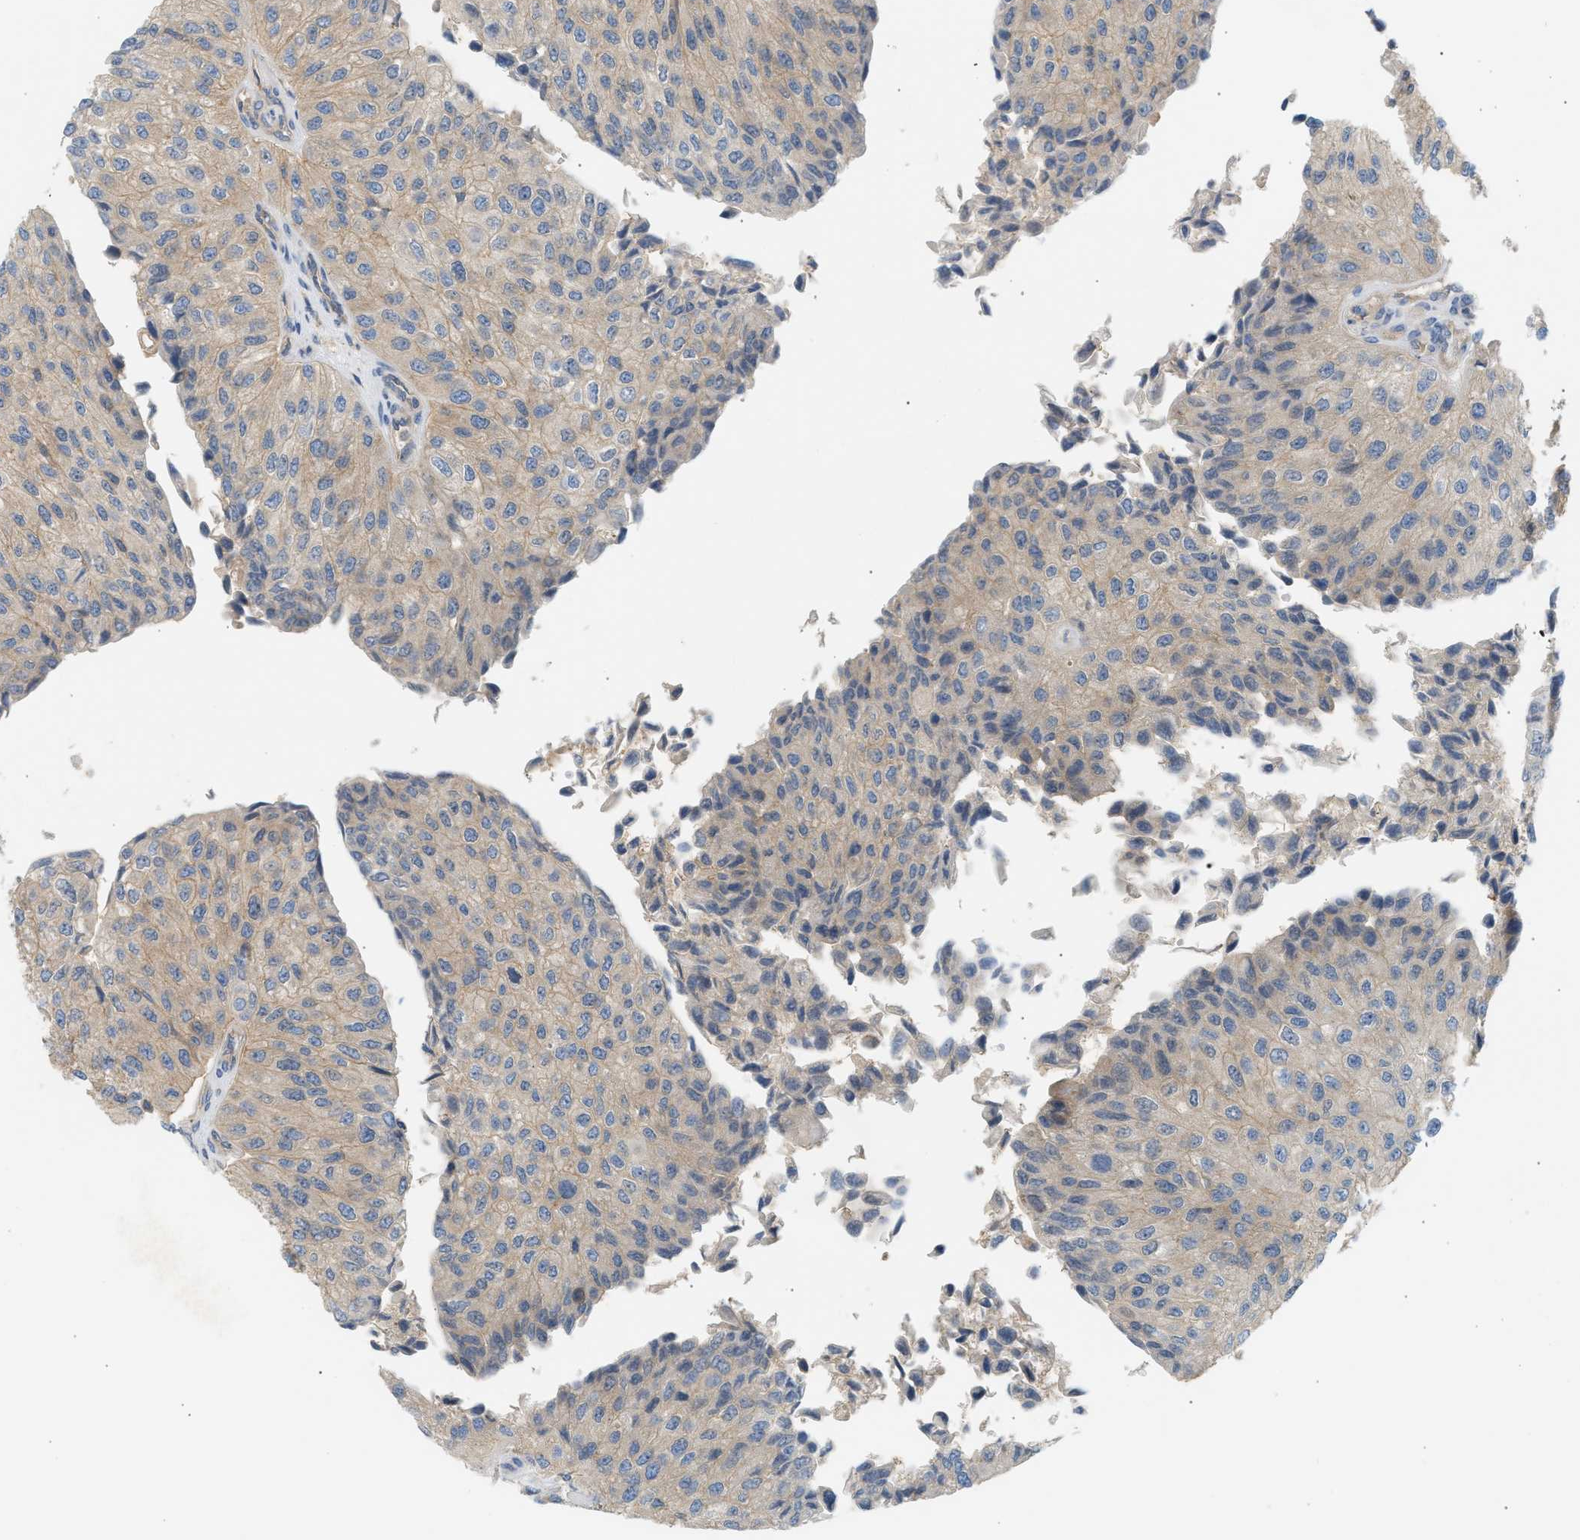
{"staining": {"intensity": "weak", "quantity": ">75%", "location": "cytoplasmic/membranous"}, "tissue": "urothelial cancer", "cell_type": "Tumor cells", "image_type": "cancer", "snomed": [{"axis": "morphology", "description": "Urothelial carcinoma, High grade"}, {"axis": "topography", "description": "Kidney"}, {"axis": "topography", "description": "Urinary bladder"}], "caption": "Immunohistochemical staining of human urothelial carcinoma (high-grade) reveals low levels of weak cytoplasmic/membranous staining in approximately >75% of tumor cells.", "gene": "PAFAH1B1", "patient": {"sex": "male", "age": 77}}